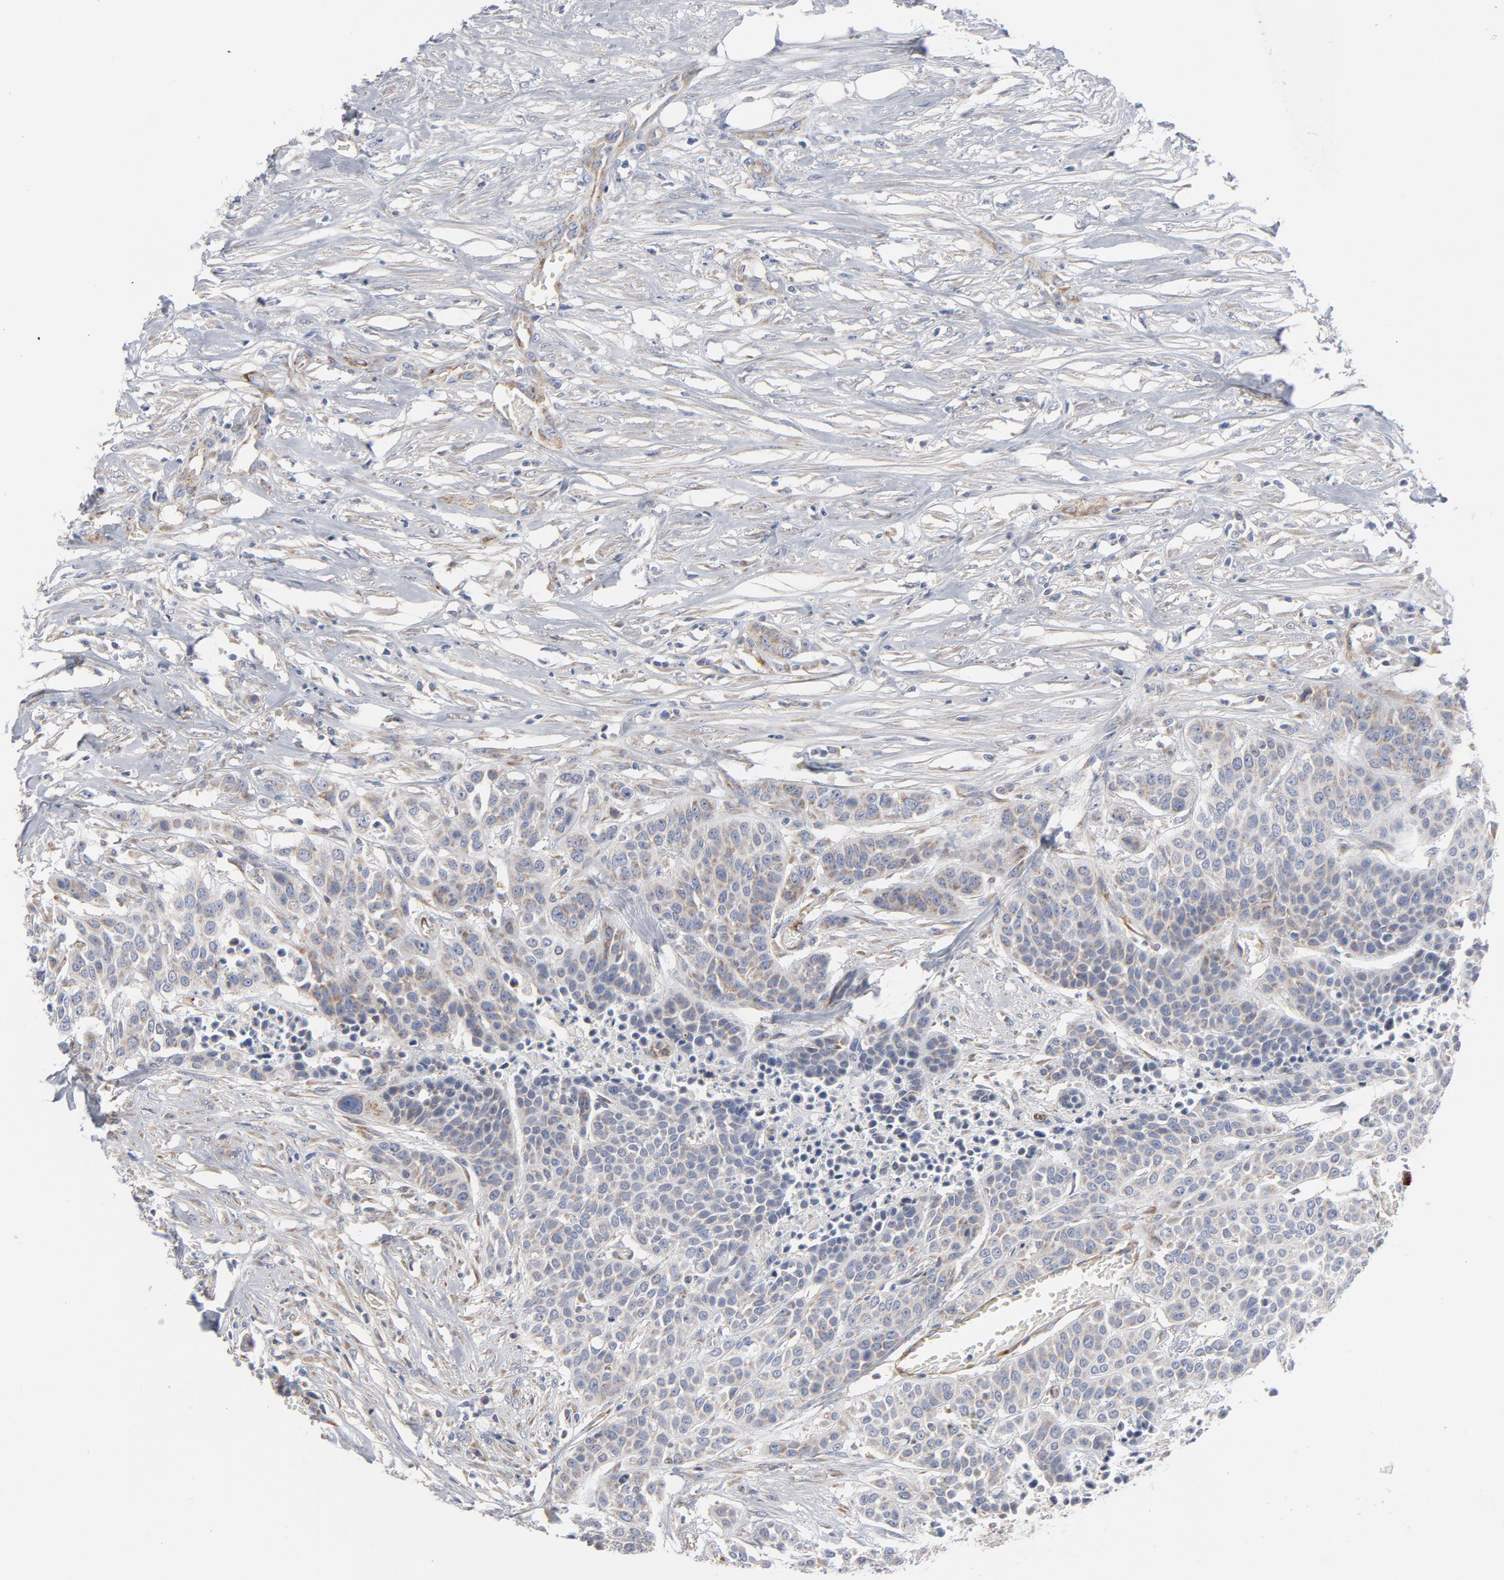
{"staining": {"intensity": "weak", "quantity": ">75%", "location": "cytoplasmic/membranous"}, "tissue": "urothelial cancer", "cell_type": "Tumor cells", "image_type": "cancer", "snomed": [{"axis": "morphology", "description": "Urothelial carcinoma, High grade"}, {"axis": "topography", "description": "Urinary bladder"}], "caption": "Human high-grade urothelial carcinoma stained for a protein (brown) demonstrates weak cytoplasmic/membranous positive expression in about >75% of tumor cells.", "gene": "OXA1L", "patient": {"sex": "male", "age": 74}}